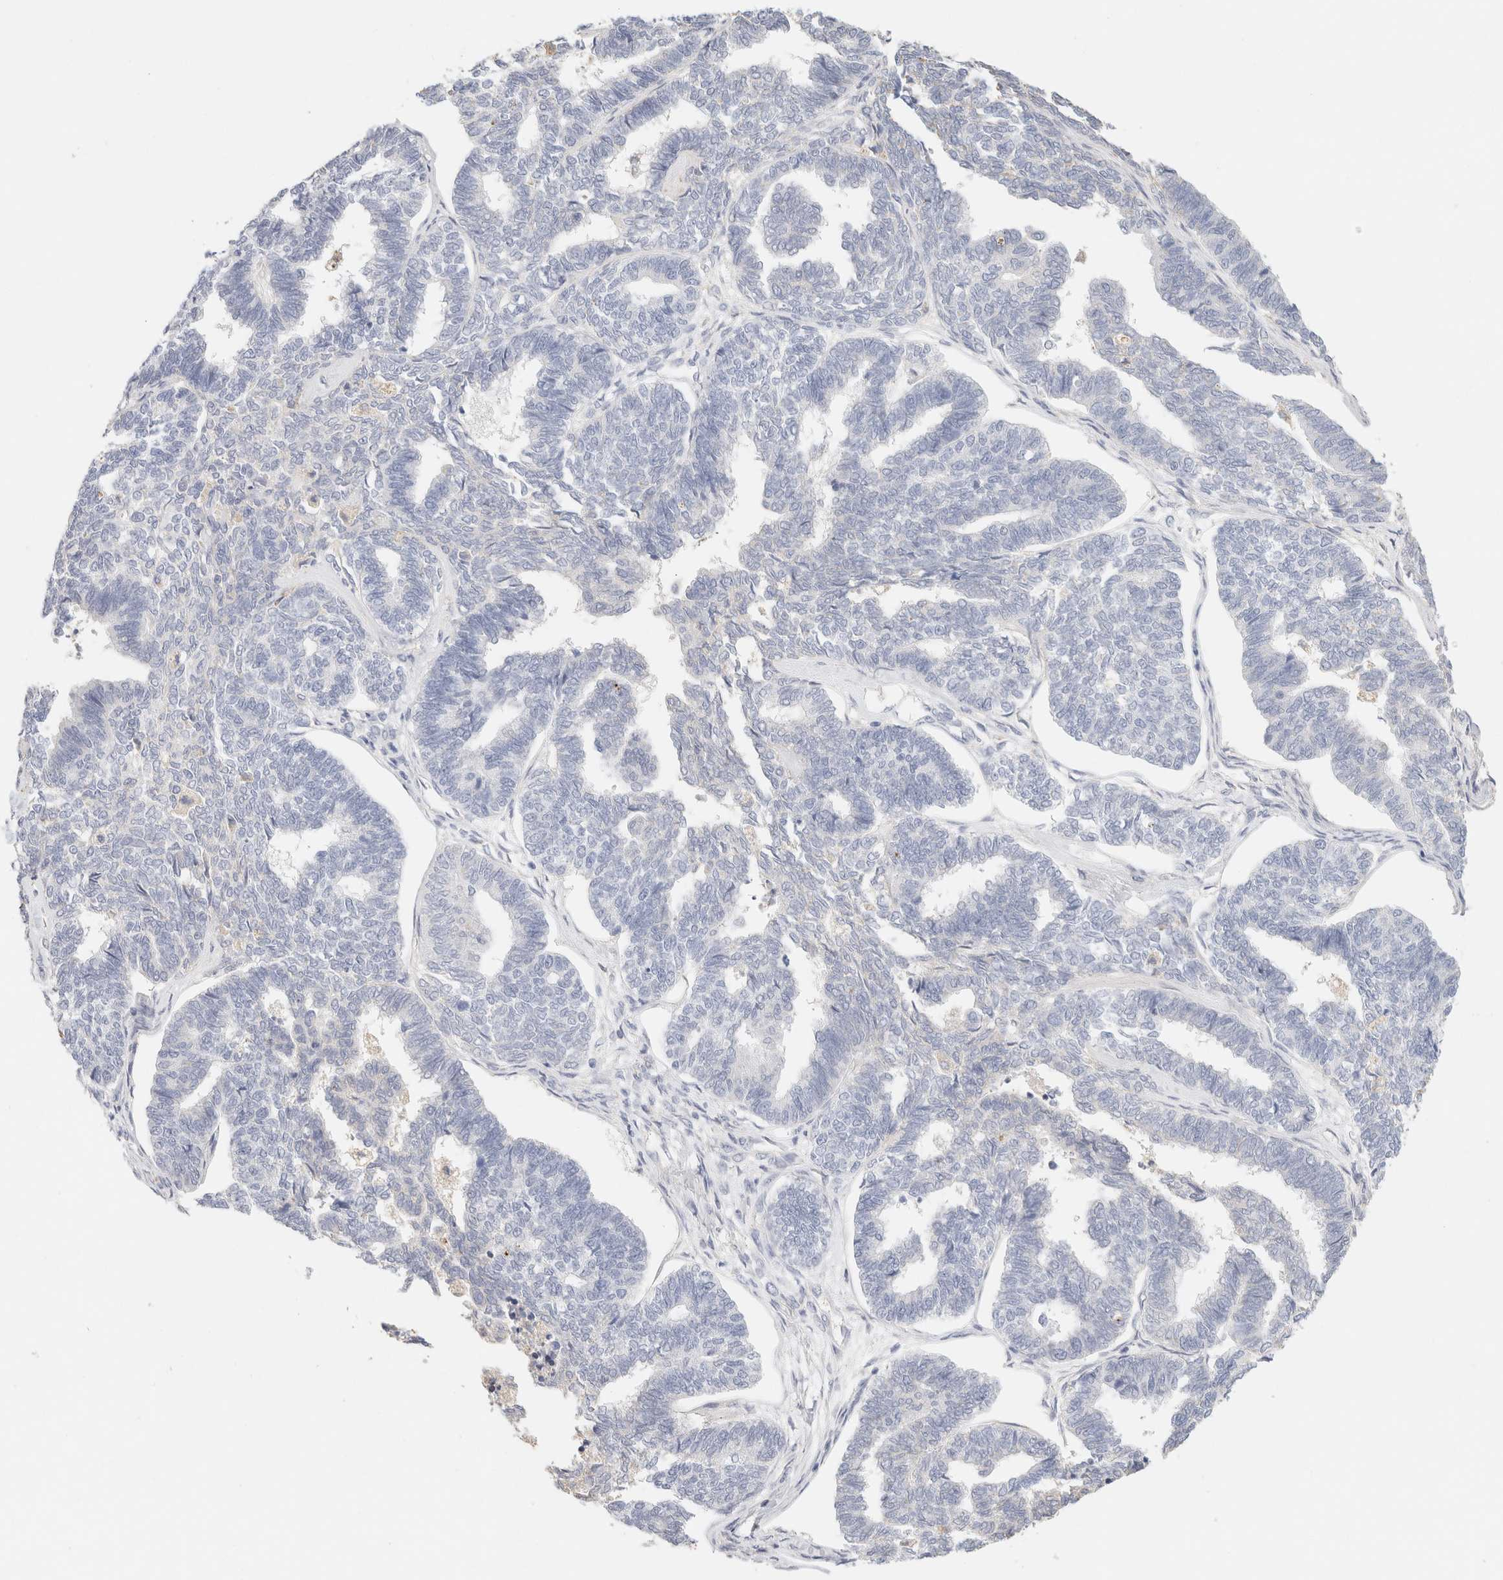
{"staining": {"intensity": "negative", "quantity": "none", "location": "none"}, "tissue": "endometrial cancer", "cell_type": "Tumor cells", "image_type": "cancer", "snomed": [{"axis": "morphology", "description": "Adenocarcinoma, NOS"}, {"axis": "topography", "description": "Endometrium"}], "caption": "Endometrial adenocarcinoma stained for a protein using immunohistochemistry (IHC) demonstrates no expression tumor cells.", "gene": "SCGB2A2", "patient": {"sex": "female", "age": 70}}